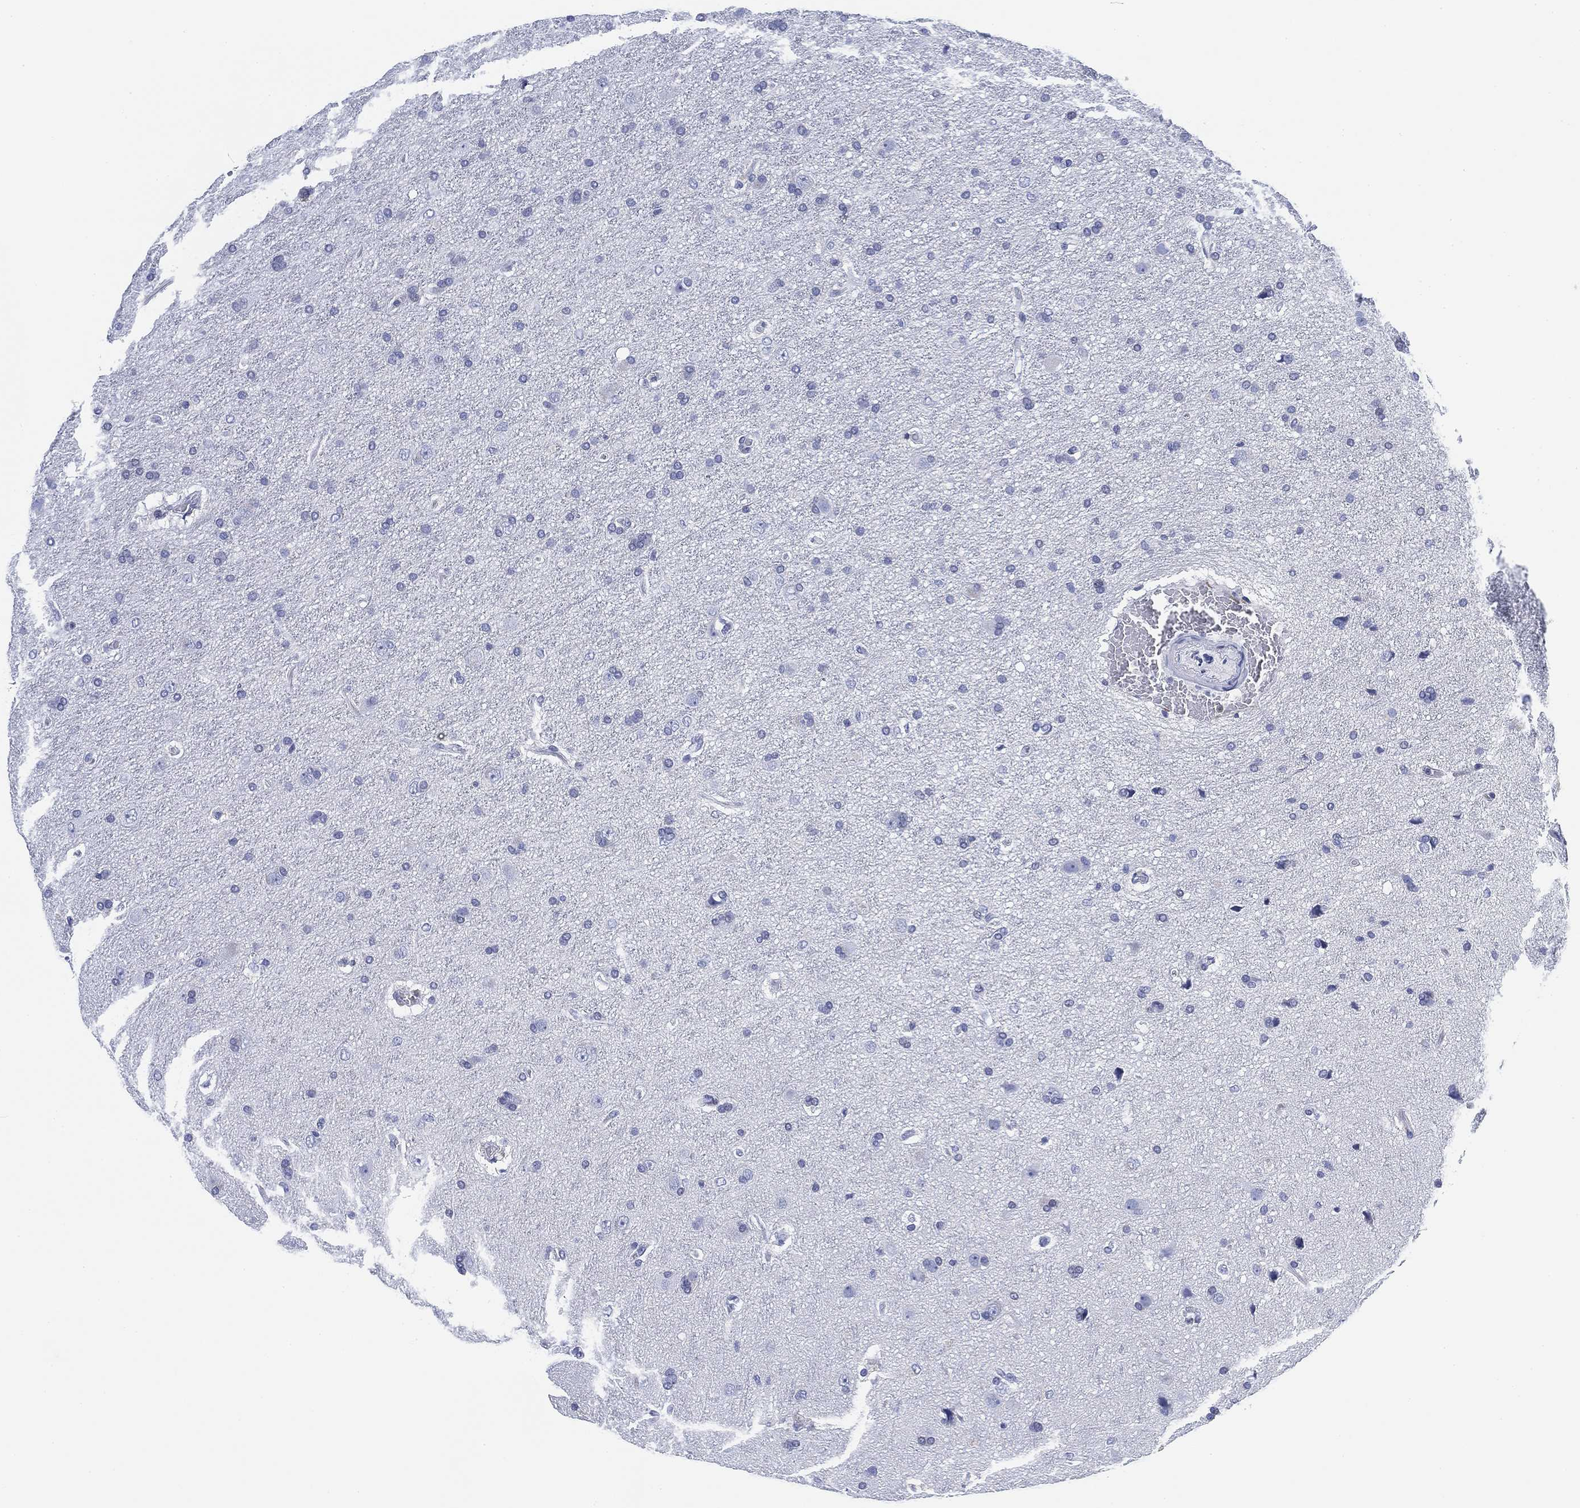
{"staining": {"intensity": "negative", "quantity": "none", "location": "none"}, "tissue": "glioma", "cell_type": "Tumor cells", "image_type": "cancer", "snomed": [{"axis": "morphology", "description": "Glioma, malignant, NOS"}, {"axis": "topography", "description": "Cerebral cortex"}], "caption": "High power microscopy micrograph of an IHC micrograph of glioma (malignant), revealing no significant positivity in tumor cells.", "gene": "FYB1", "patient": {"sex": "male", "age": 58}}